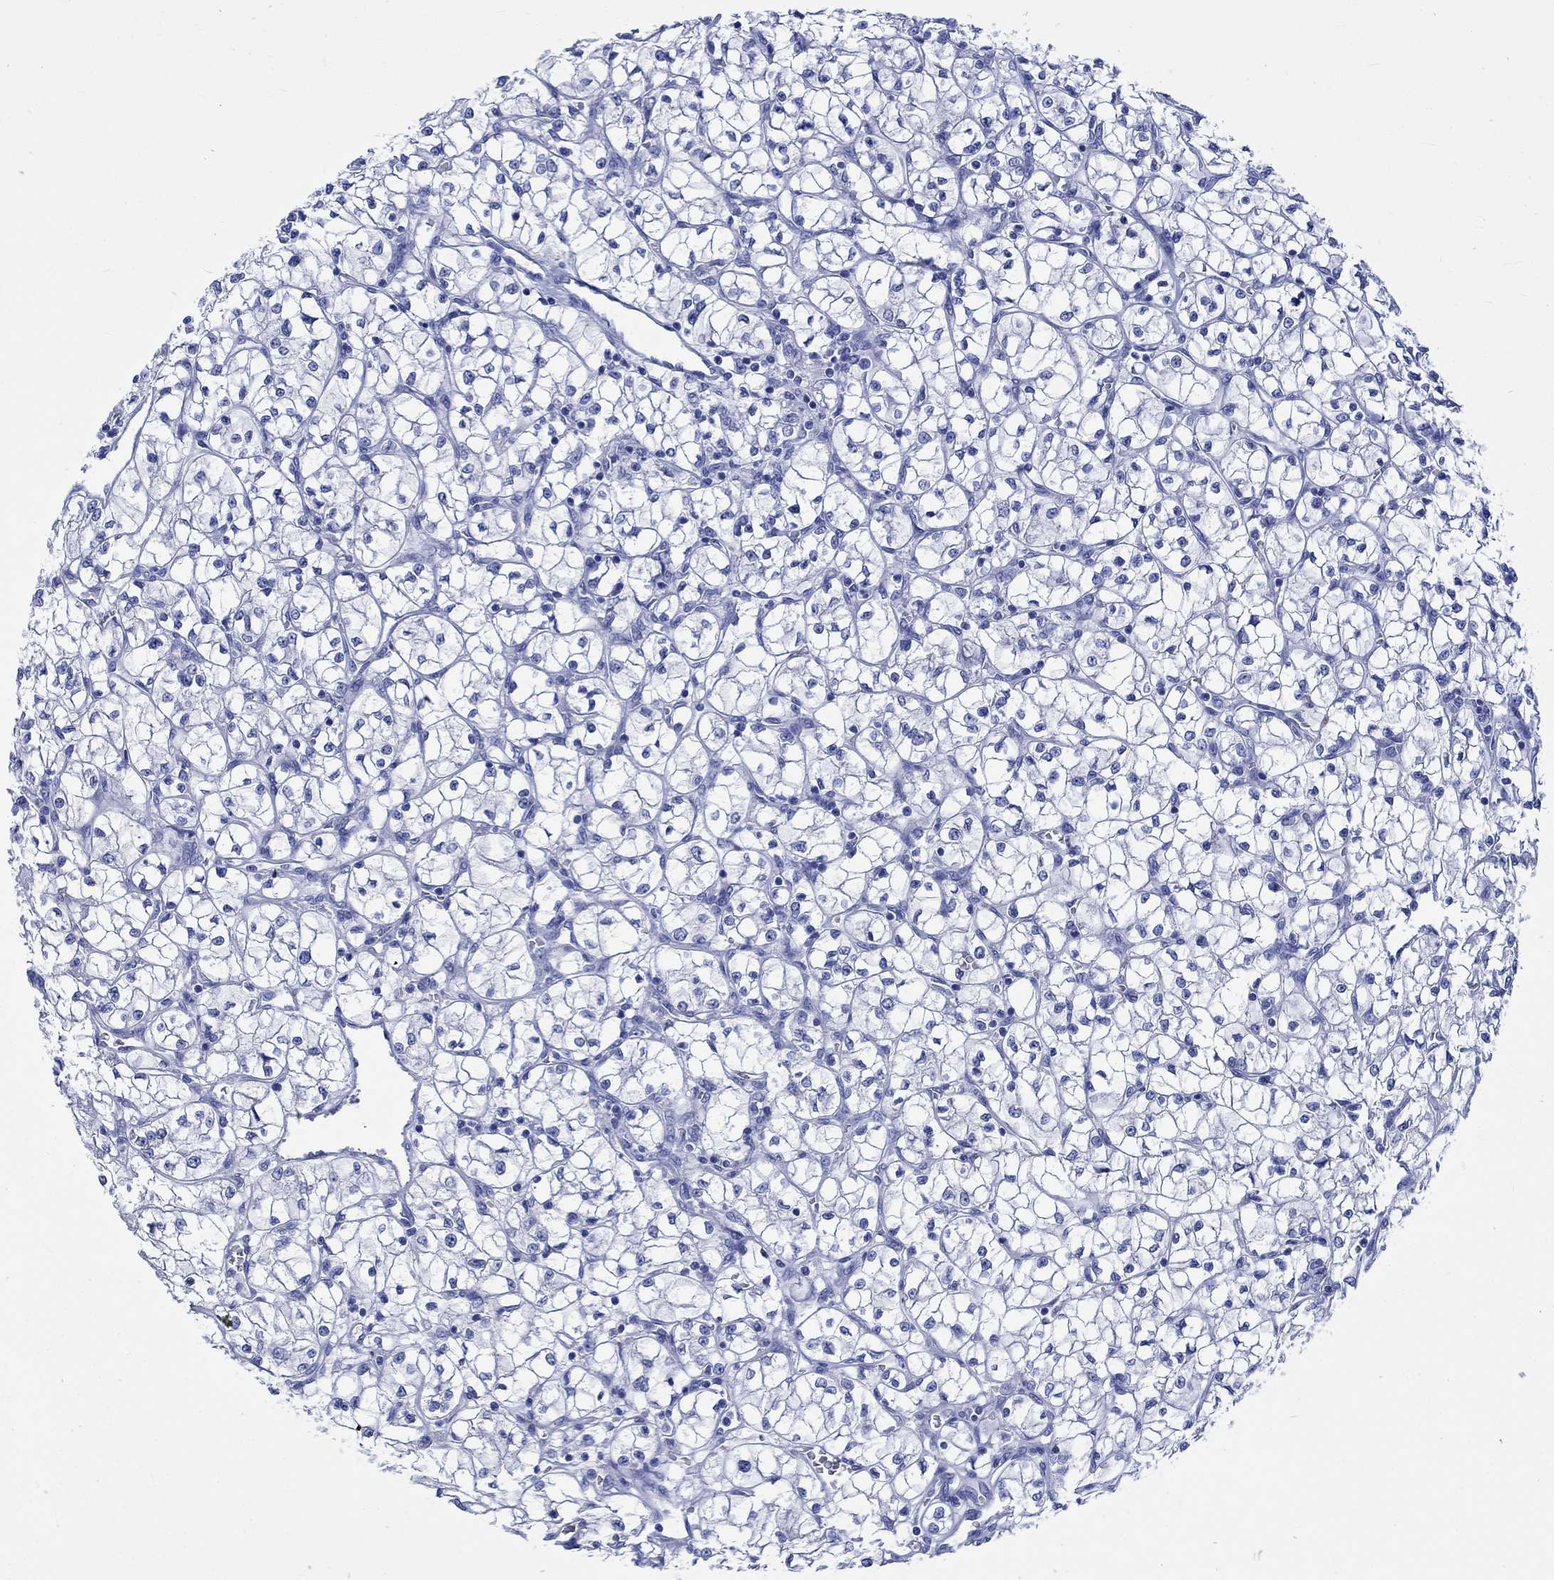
{"staining": {"intensity": "negative", "quantity": "none", "location": "none"}, "tissue": "renal cancer", "cell_type": "Tumor cells", "image_type": "cancer", "snomed": [{"axis": "morphology", "description": "Adenocarcinoma, NOS"}, {"axis": "topography", "description": "Kidney"}], "caption": "Tumor cells show no significant protein positivity in renal adenocarcinoma.", "gene": "KLHL33", "patient": {"sex": "female", "age": 64}}